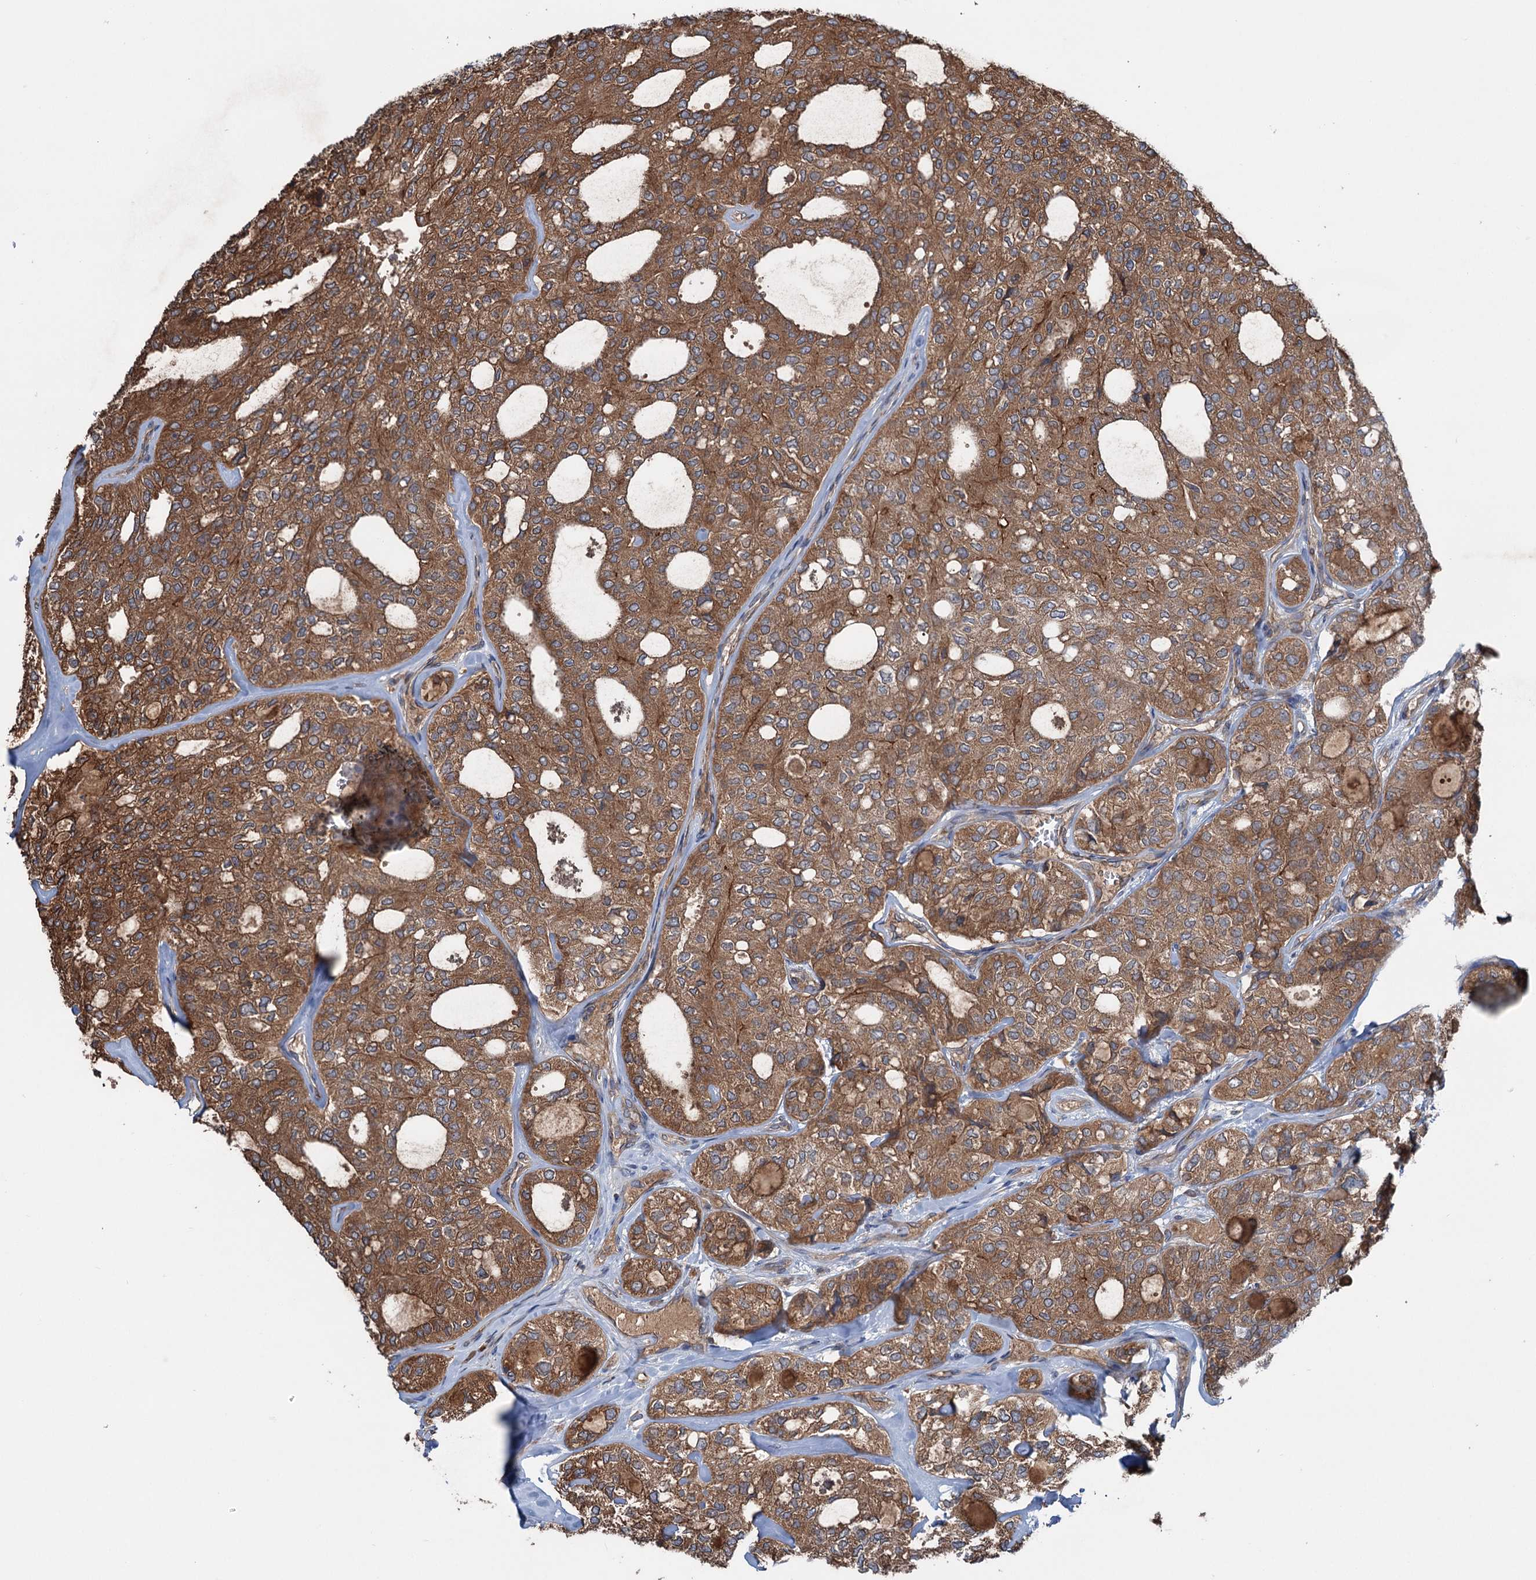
{"staining": {"intensity": "moderate", "quantity": ">75%", "location": "cytoplasmic/membranous"}, "tissue": "thyroid cancer", "cell_type": "Tumor cells", "image_type": "cancer", "snomed": [{"axis": "morphology", "description": "Follicular adenoma carcinoma, NOS"}, {"axis": "topography", "description": "Thyroid gland"}], "caption": "DAB (3,3'-diaminobenzidine) immunohistochemical staining of thyroid cancer shows moderate cytoplasmic/membranous protein expression in approximately >75% of tumor cells. The staining was performed using DAB, with brown indicating positive protein expression. Nuclei are stained blue with hematoxylin.", "gene": "CALCOCO1", "patient": {"sex": "male", "age": 75}}